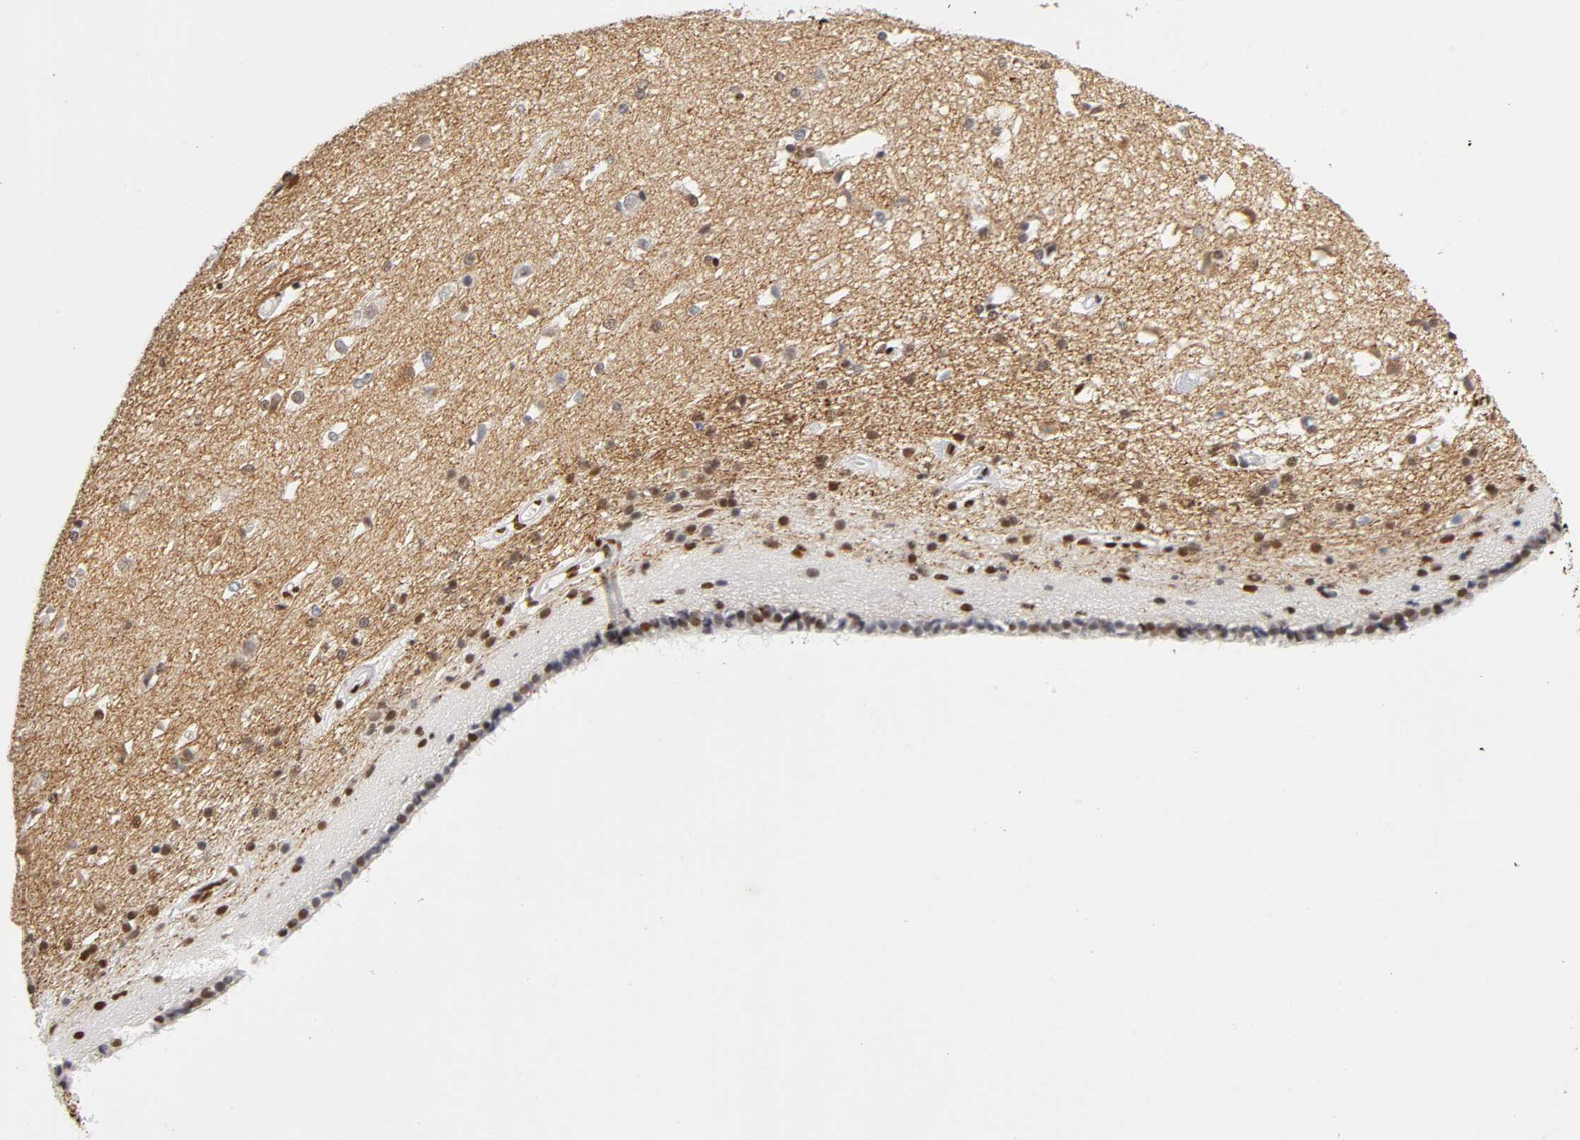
{"staining": {"intensity": "moderate", "quantity": "<25%", "location": "nuclear"}, "tissue": "caudate", "cell_type": "Glial cells", "image_type": "normal", "snomed": [{"axis": "morphology", "description": "Normal tissue, NOS"}, {"axis": "topography", "description": "Lateral ventricle wall"}], "caption": "Brown immunohistochemical staining in normal human caudate reveals moderate nuclear staining in about <25% of glial cells. The staining is performed using DAB (3,3'-diaminobenzidine) brown chromogen to label protein expression. The nuclei are counter-stained blue using hematoxylin.", "gene": "NR3C1", "patient": {"sex": "female", "age": 19}}